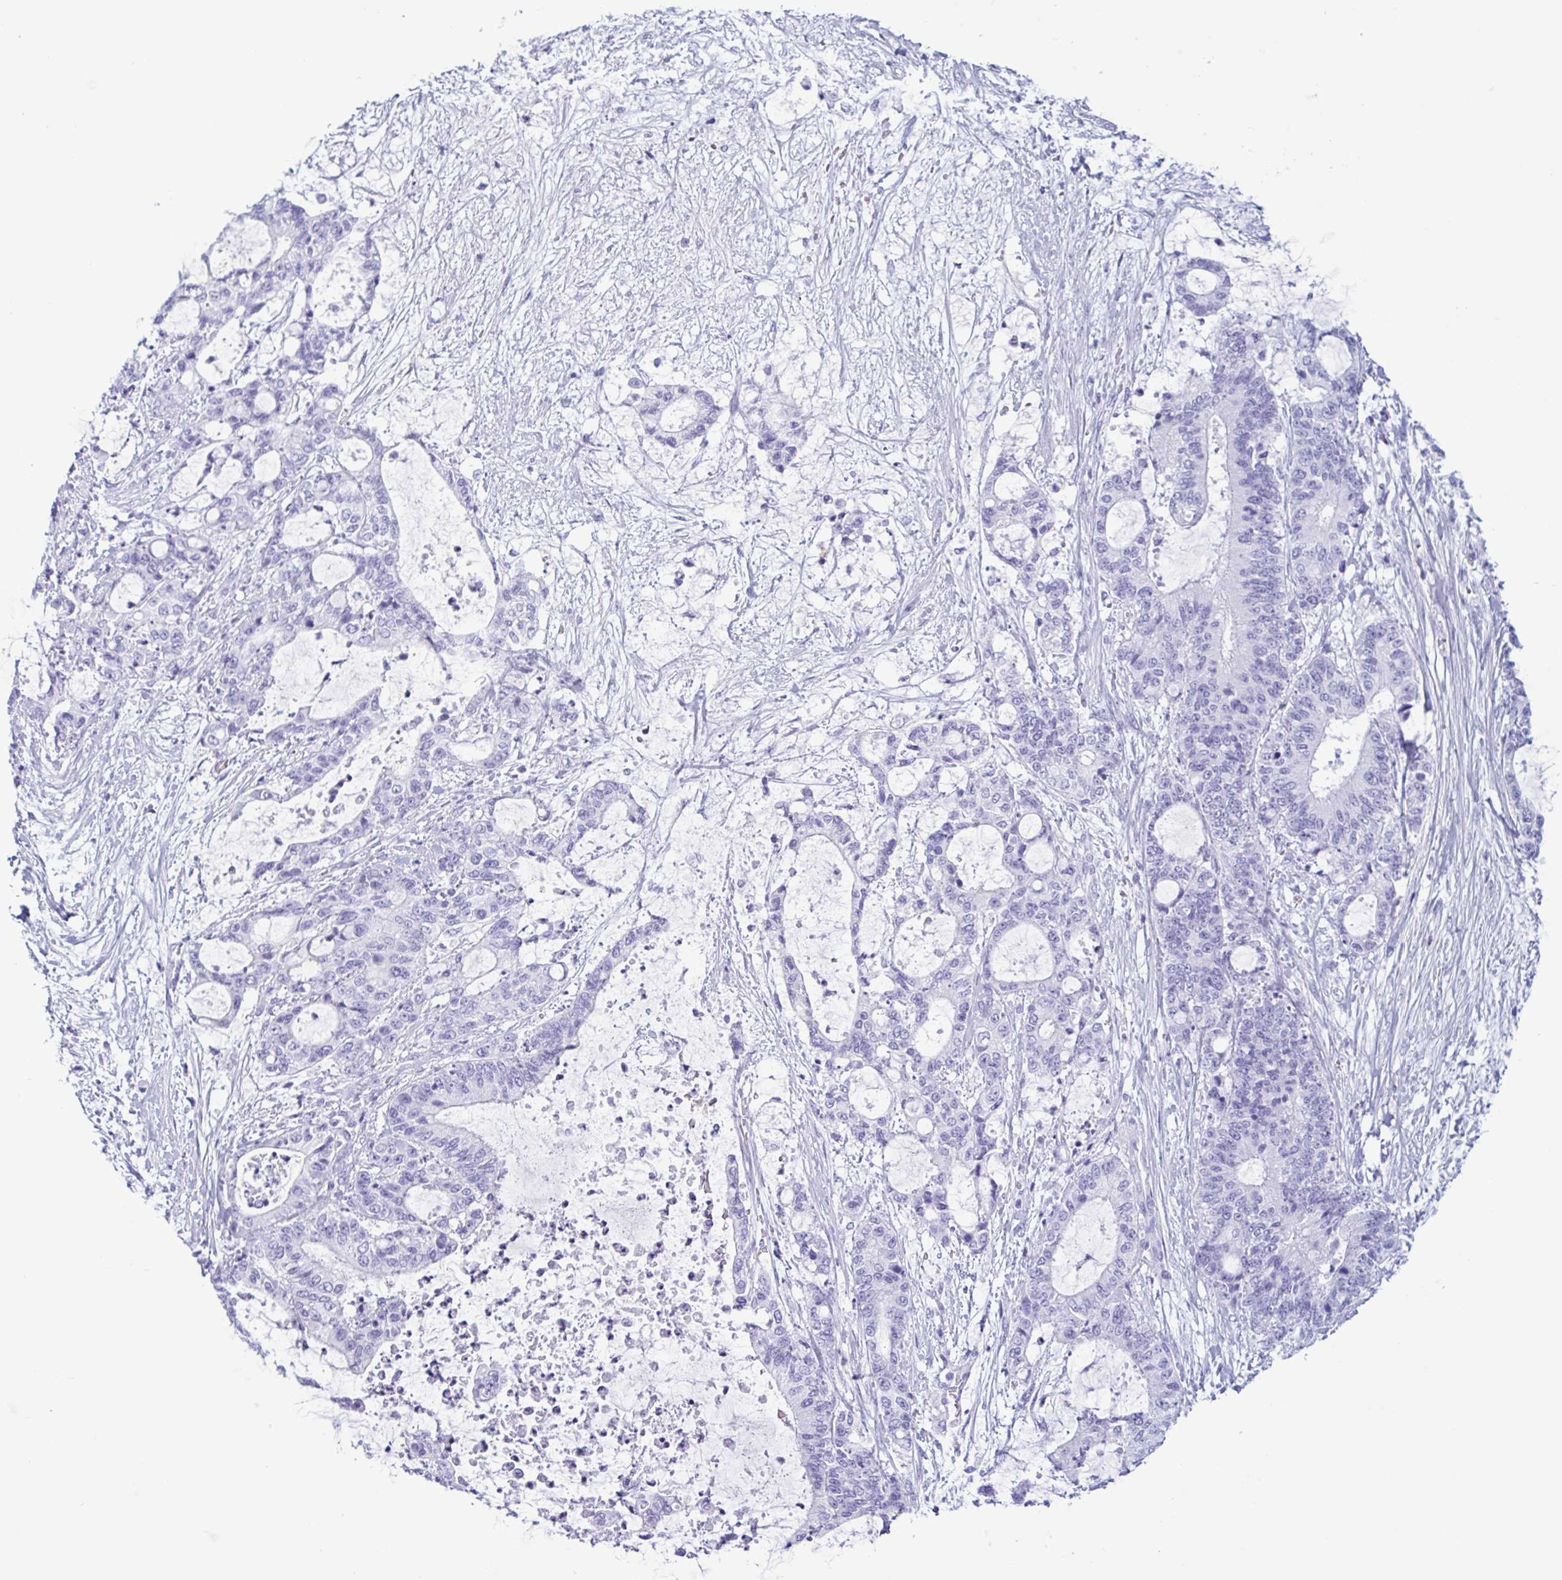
{"staining": {"intensity": "negative", "quantity": "none", "location": "none"}, "tissue": "liver cancer", "cell_type": "Tumor cells", "image_type": "cancer", "snomed": [{"axis": "morphology", "description": "Normal tissue, NOS"}, {"axis": "morphology", "description": "Cholangiocarcinoma"}, {"axis": "topography", "description": "Liver"}, {"axis": "topography", "description": "Peripheral nerve tissue"}], "caption": "Immunohistochemistry photomicrograph of liver cancer stained for a protein (brown), which displays no staining in tumor cells.", "gene": "LTF", "patient": {"sex": "female", "age": 73}}